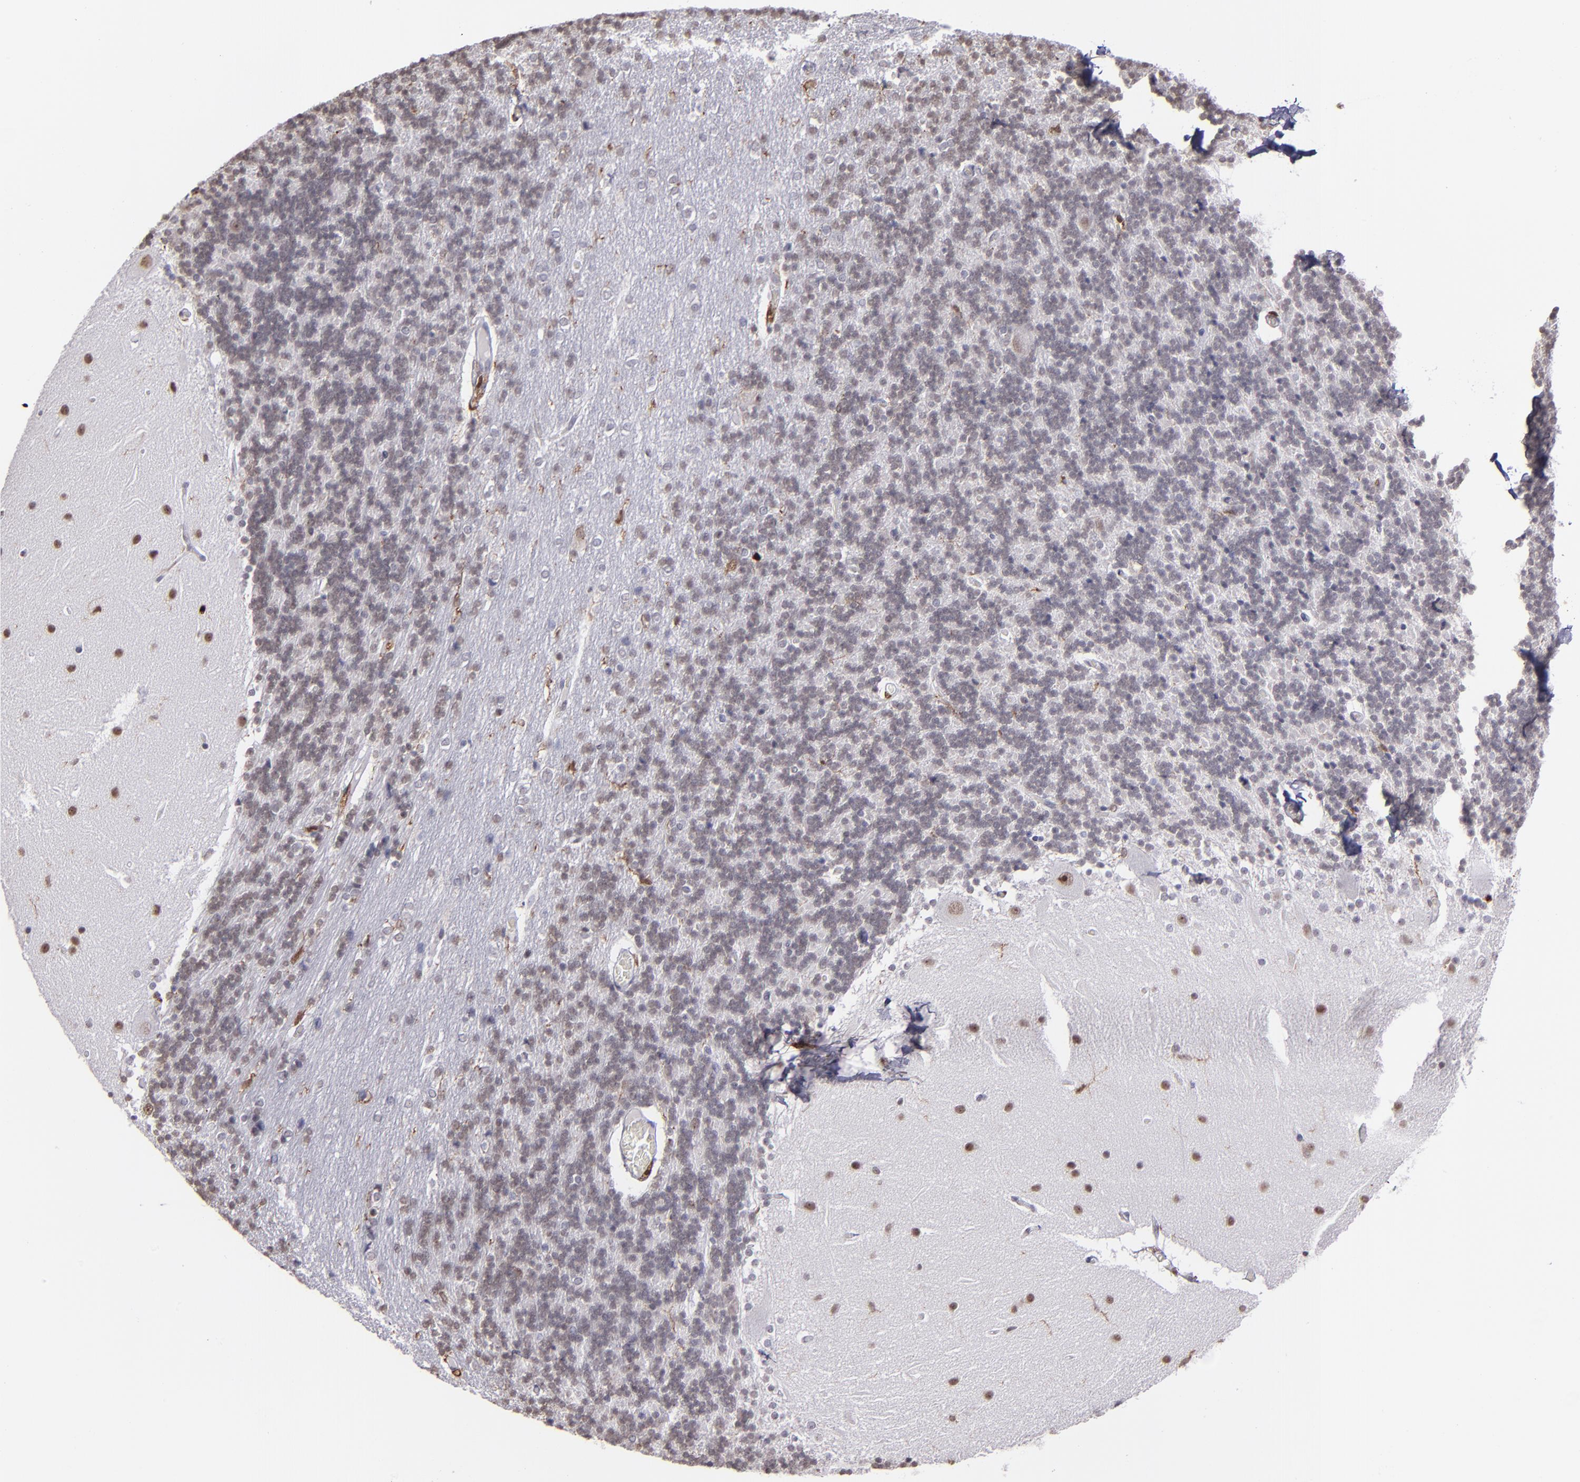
{"staining": {"intensity": "moderate", "quantity": "25%-75%", "location": "nuclear"}, "tissue": "cerebellum", "cell_type": "Cells in granular layer", "image_type": "normal", "snomed": [{"axis": "morphology", "description": "Normal tissue, NOS"}, {"axis": "topography", "description": "Cerebellum"}], "caption": "About 25%-75% of cells in granular layer in benign cerebellum exhibit moderate nuclear protein staining as visualized by brown immunohistochemical staining.", "gene": "NCF2", "patient": {"sex": "female", "age": 54}}